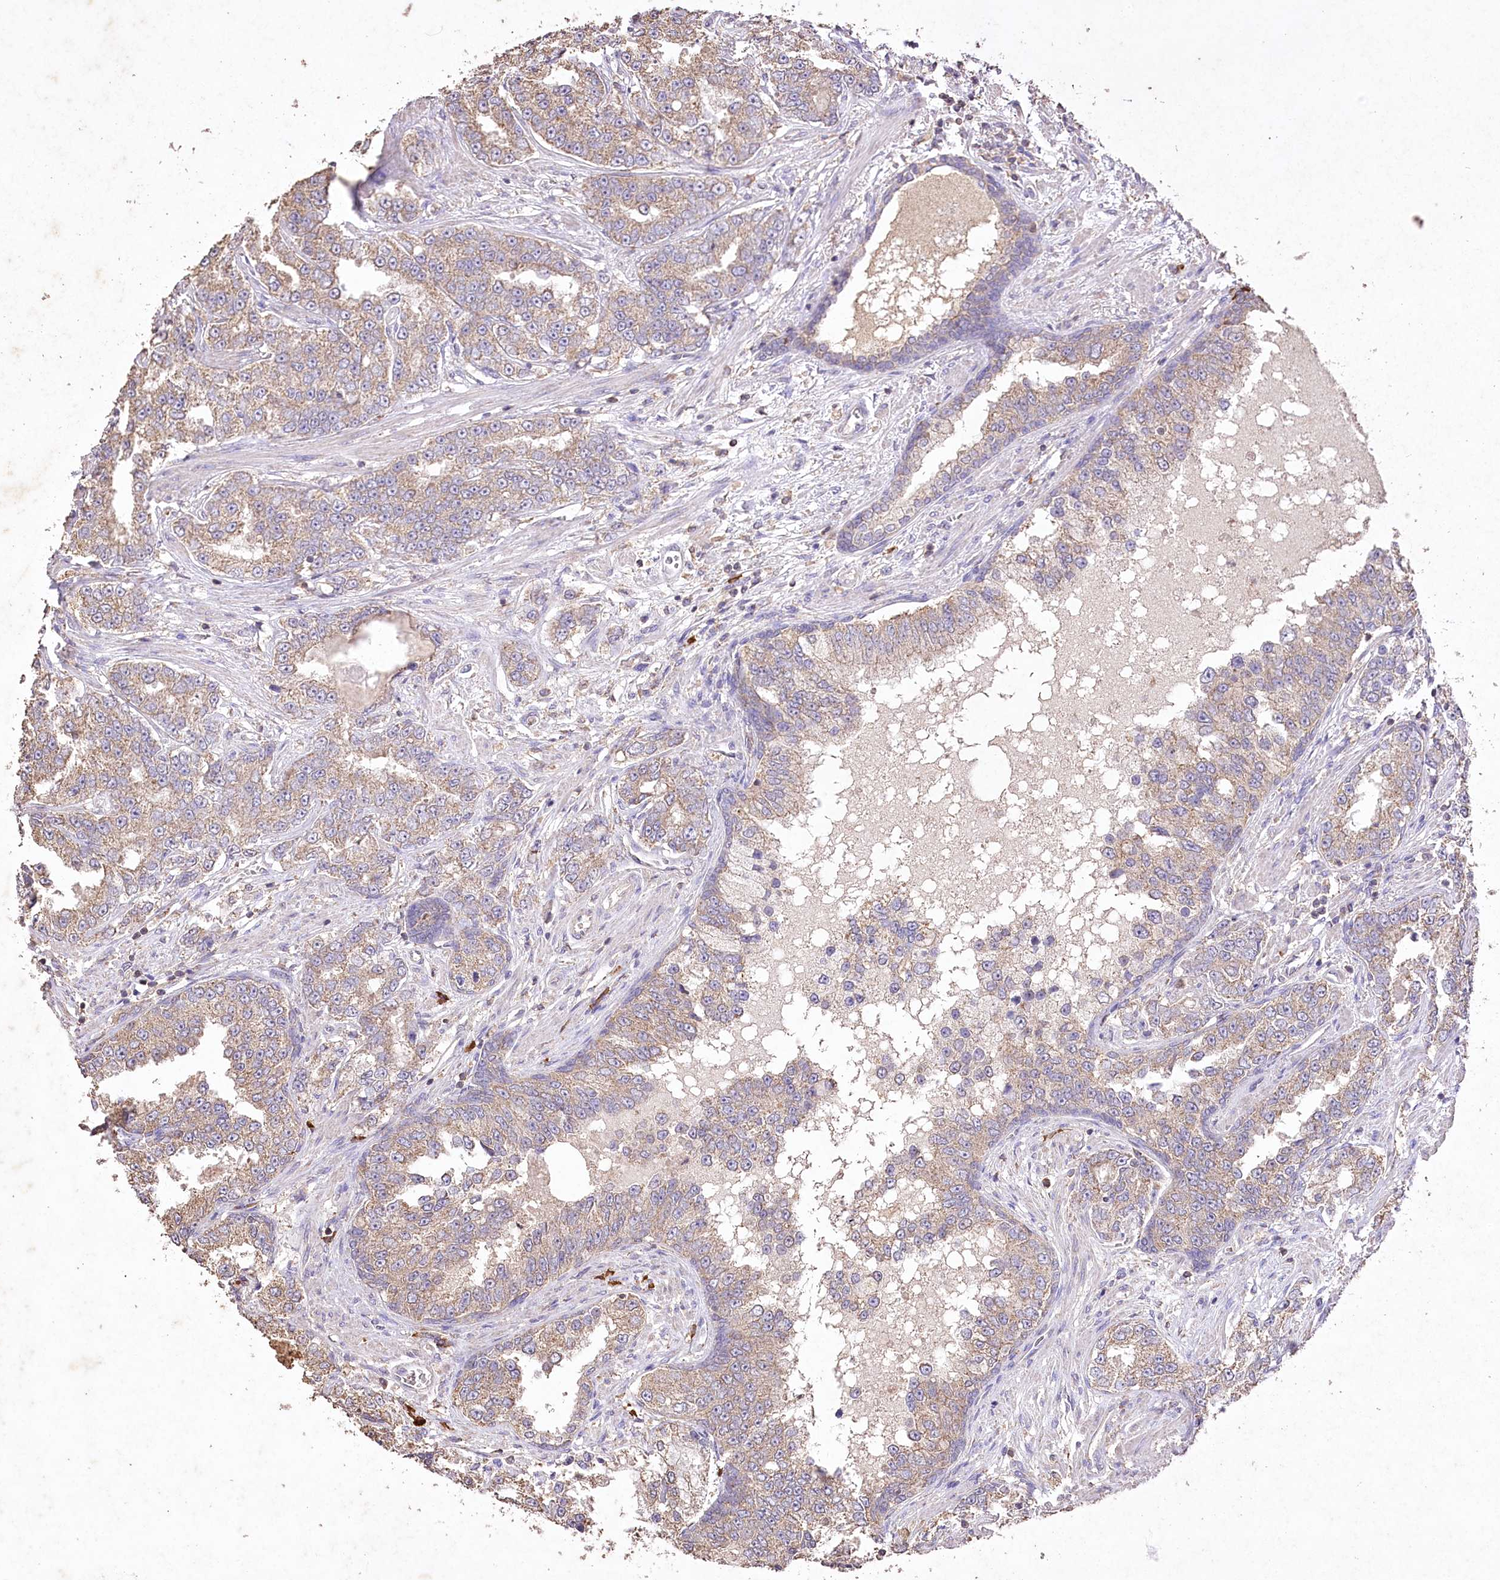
{"staining": {"intensity": "weak", "quantity": ">75%", "location": "cytoplasmic/membranous"}, "tissue": "prostate cancer", "cell_type": "Tumor cells", "image_type": "cancer", "snomed": [{"axis": "morphology", "description": "Normal tissue, NOS"}, {"axis": "morphology", "description": "Adenocarcinoma, High grade"}, {"axis": "topography", "description": "Prostate"}], "caption": "A brown stain shows weak cytoplasmic/membranous positivity of a protein in adenocarcinoma (high-grade) (prostate) tumor cells.", "gene": "IREB2", "patient": {"sex": "male", "age": 83}}